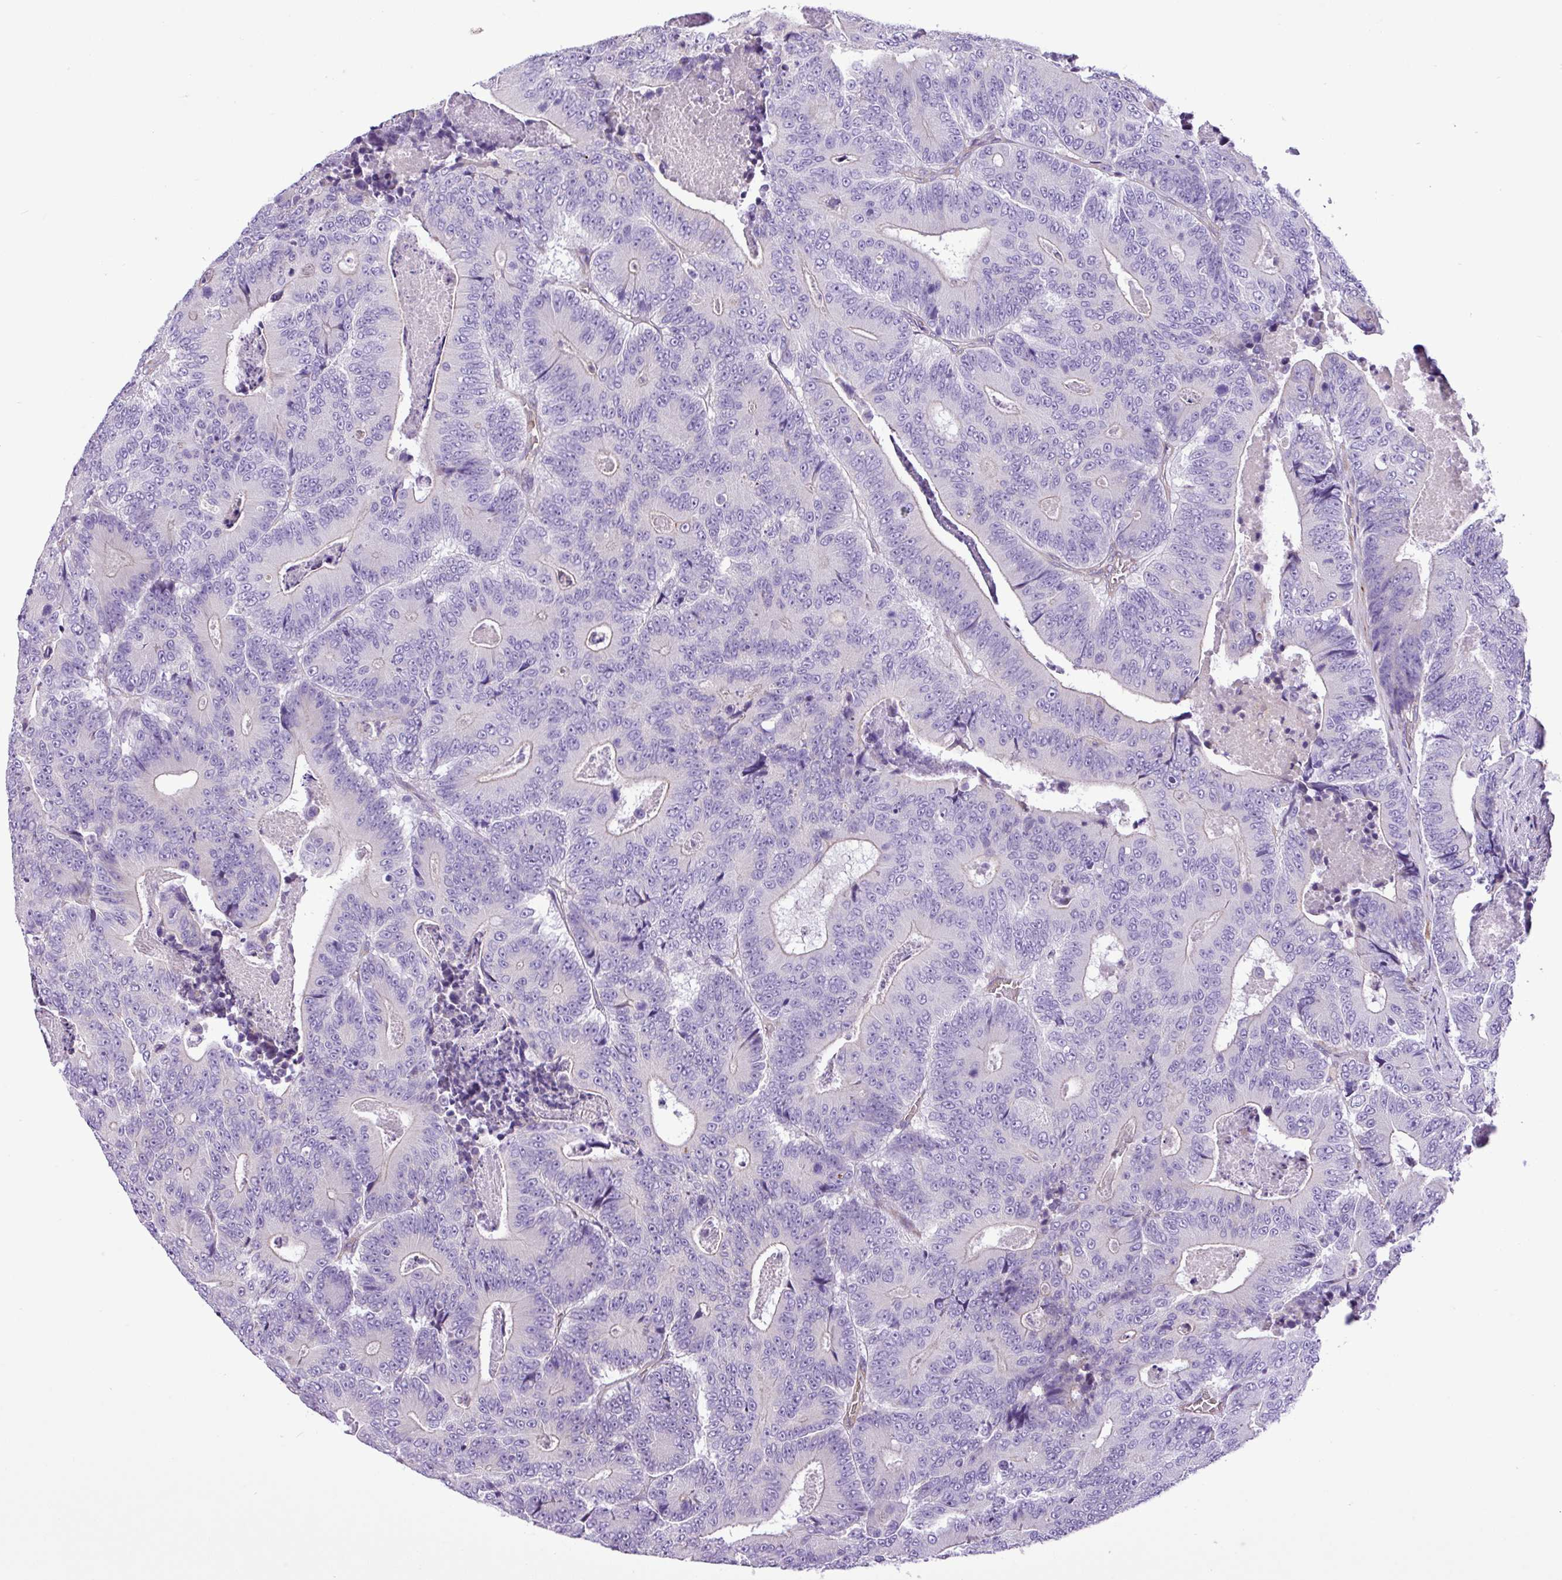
{"staining": {"intensity": "negative", "quantity": "none", "location": "none"}, "tissue": "colorectal cancer", "cell_type": "Tumor cells", "image_type": "cancer", "snomed": [{"axis": "morphology", "description": "Adenocarcinoma, NOS"}, {"axis": "topography", "description": "Colon"}], "caption": "Immunohistochemistry (IHC) micrograph of neoplastic tissue: human colorectal cancer stained with DAB (3,3'-diaminobenzidine) exhibits no significant protein staining in tumor cells.", "gene": "C11orf91", "patient": {"sex": "male", "age": 83}}